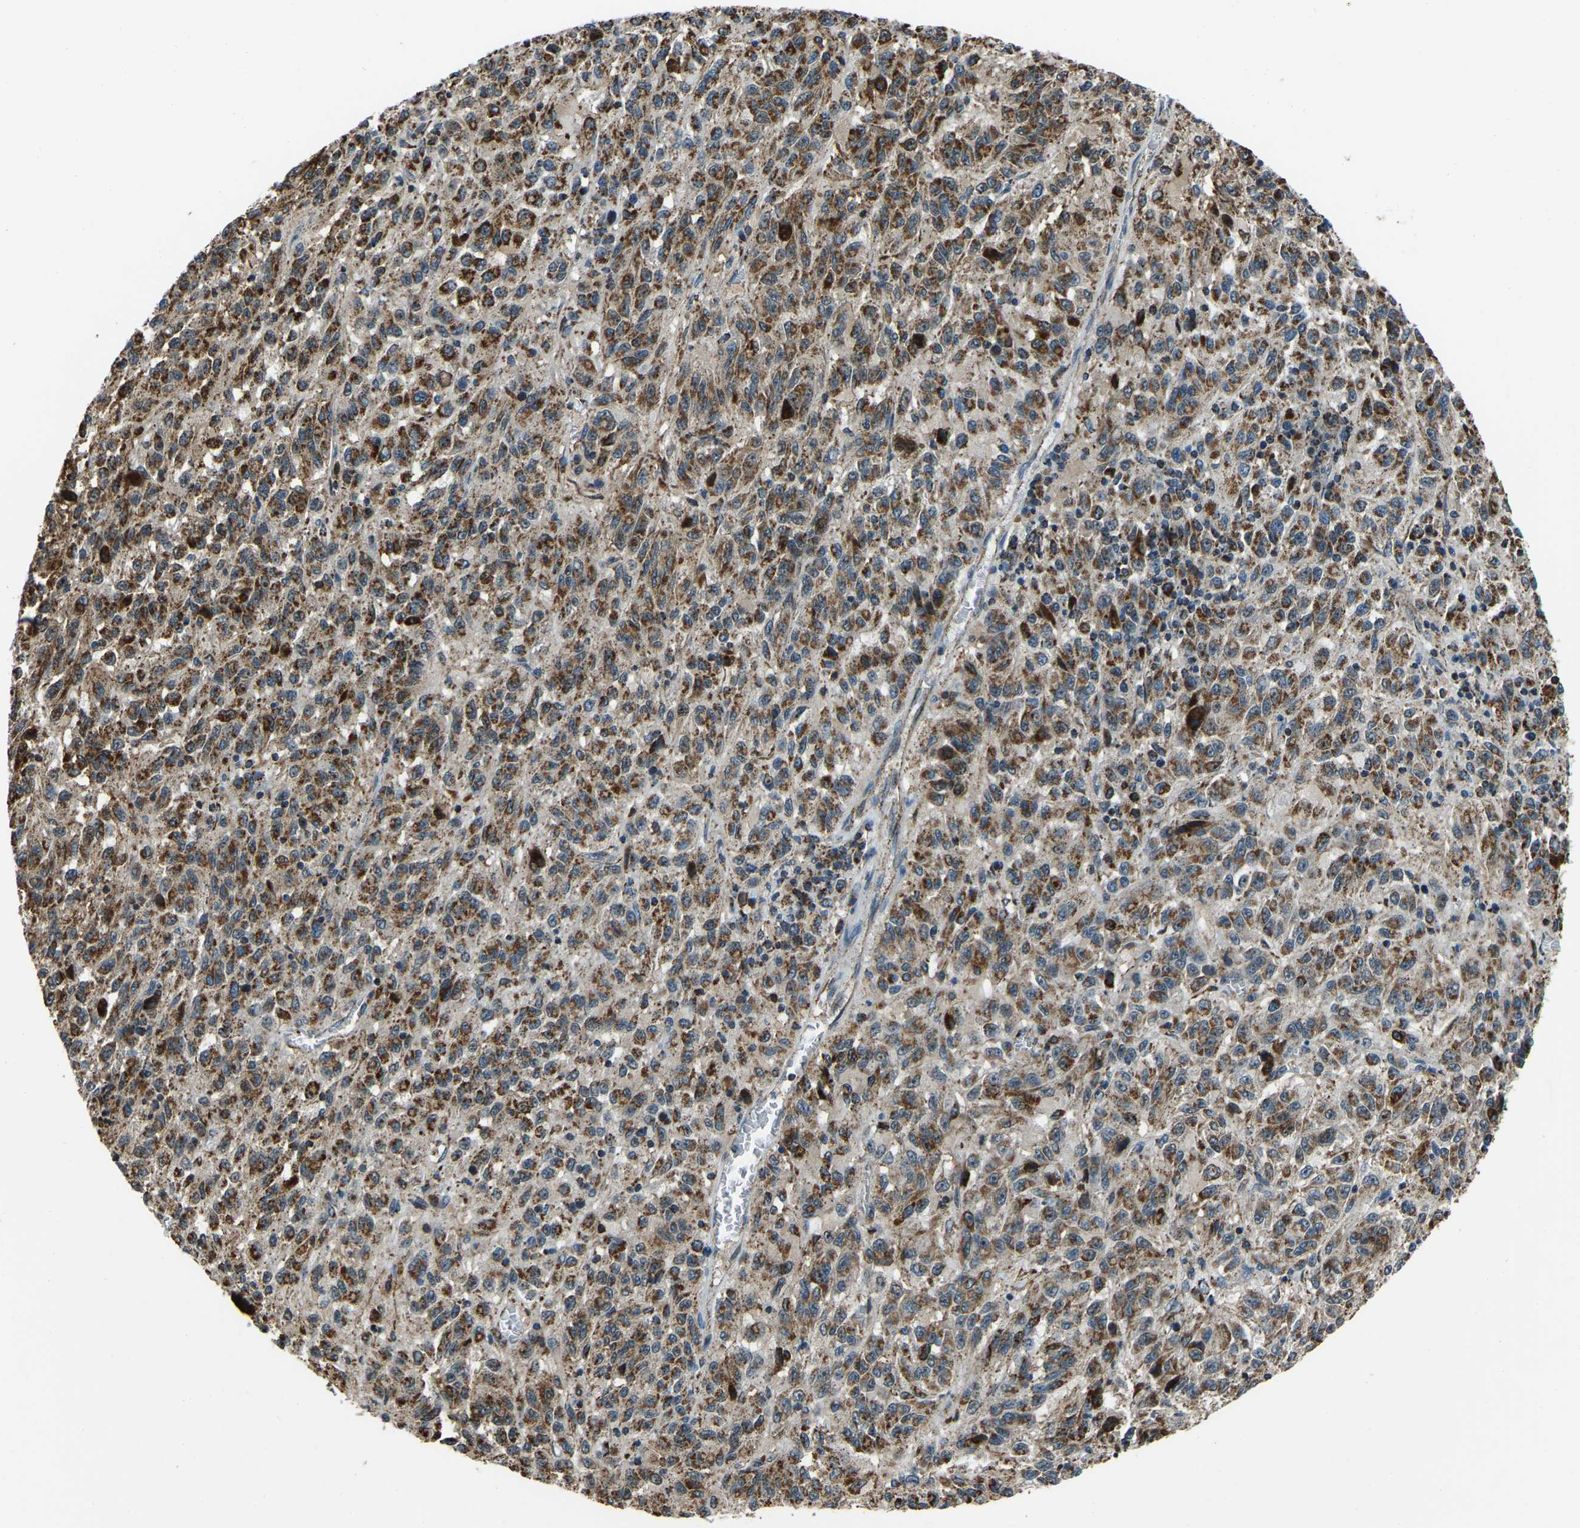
{"staining": {"intensity": "strong", "quantity": ">75%", "location": "cytoplasmic/membranous"}, "tissue": "melanoma", "cell_type": "Tumor cells", "image_type": "cancer", "snomed": [{"axis": "morphology", "description": "Malignant melanoma, Metastatic site"}, {"axis": "topography", "description": "Lung"}], "caption": "Protein staining of malignant melanoma (metastatic site) tissue displays strong cytoplasmic/membranous positivity in approximately >75% of tumor cells.", "gene": "RBM33", "patient": {"sex": "male", "age": 64}}